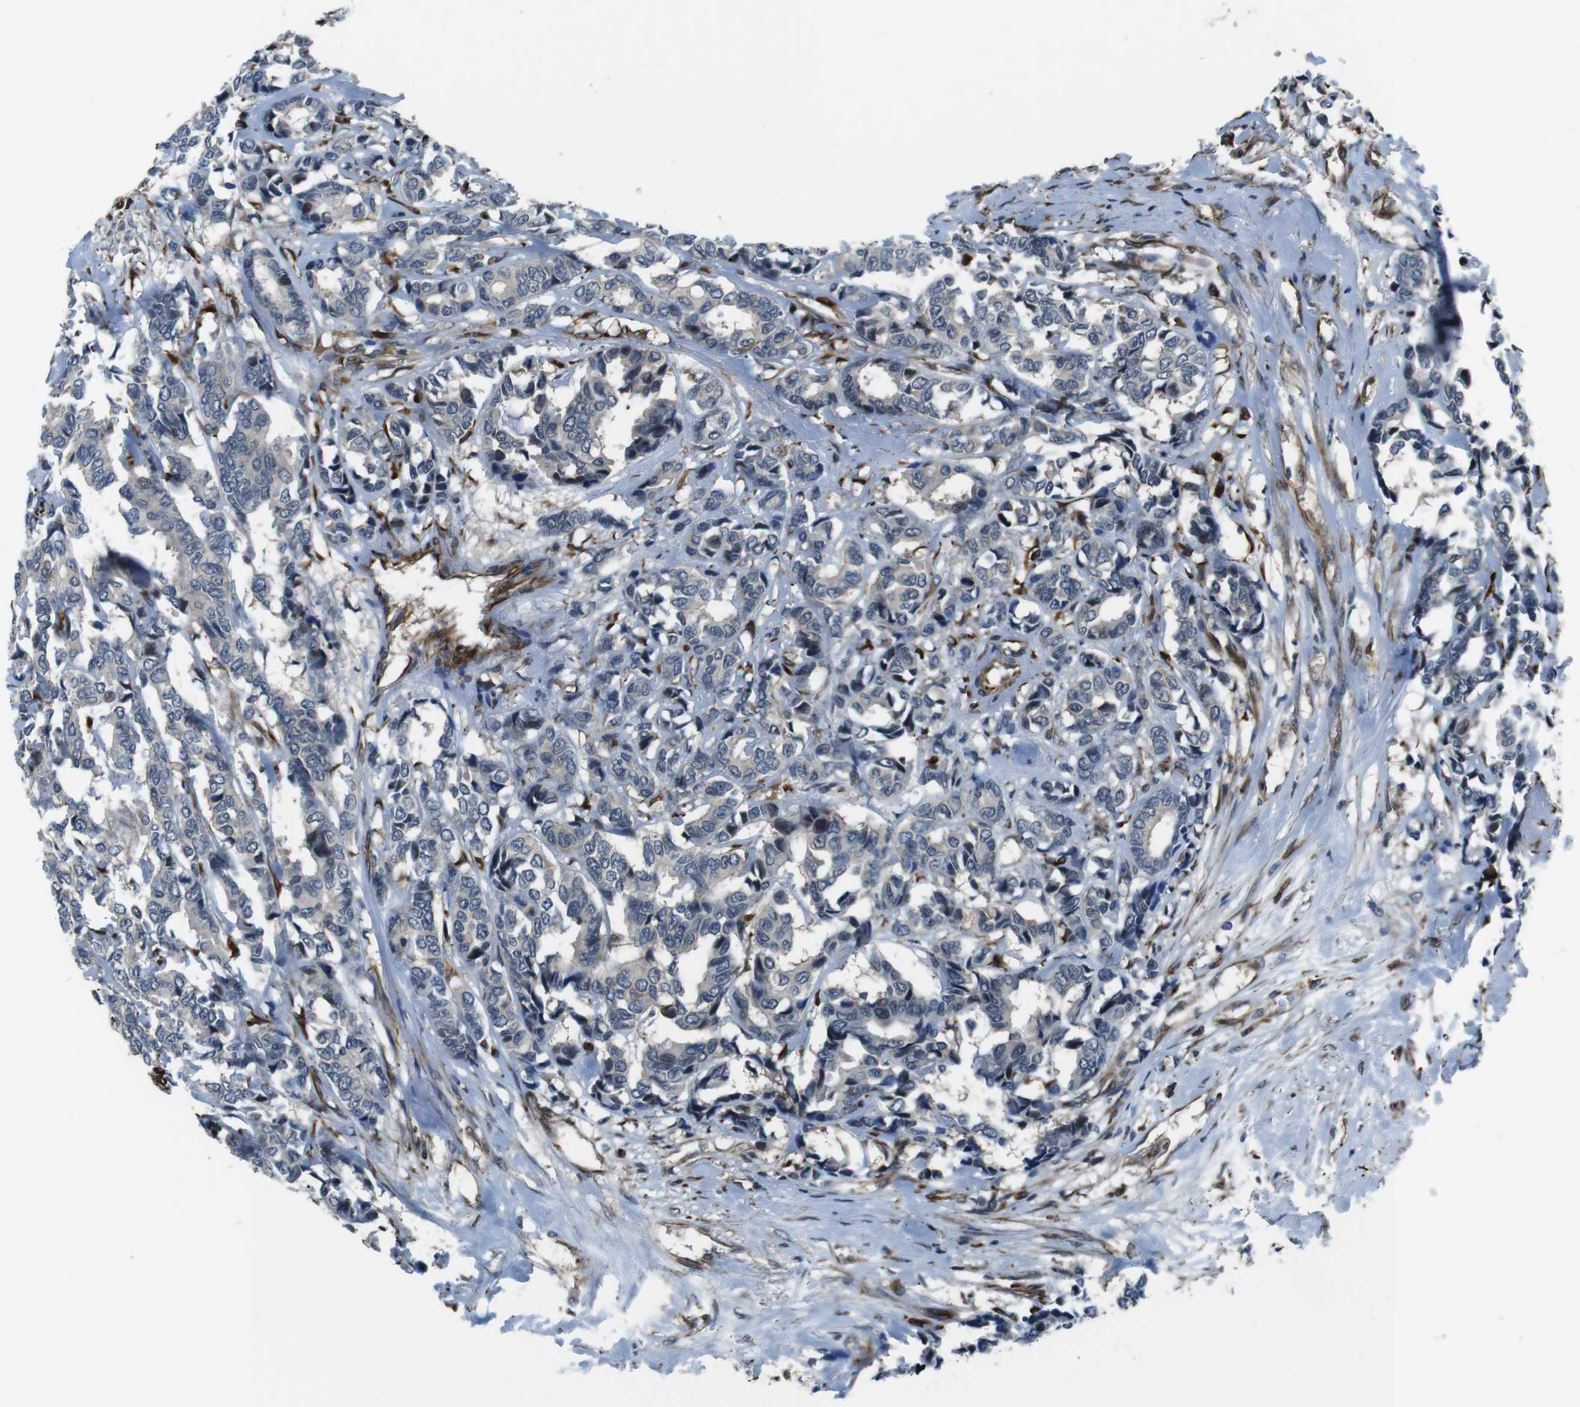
{"staining": {"intensity": "negative", "quantity": "none", "location": "none"}, "tissue": "breast cancer", "cell_type": "Tumor cells", "image_type": "cancer", "snomed": [{"axis": "morphology", "description": "Duct carcinoma"}, {"axis": "topography", "description": "Breast"}], "caption": "Immunohistochemistry photomicrograph of neoplastic tissue: breast cancer stained with DAB shows no significant protein positivity in tumor cells.", "gene": "LRRC49", "patient": {"sex": "female", "age": 87}}